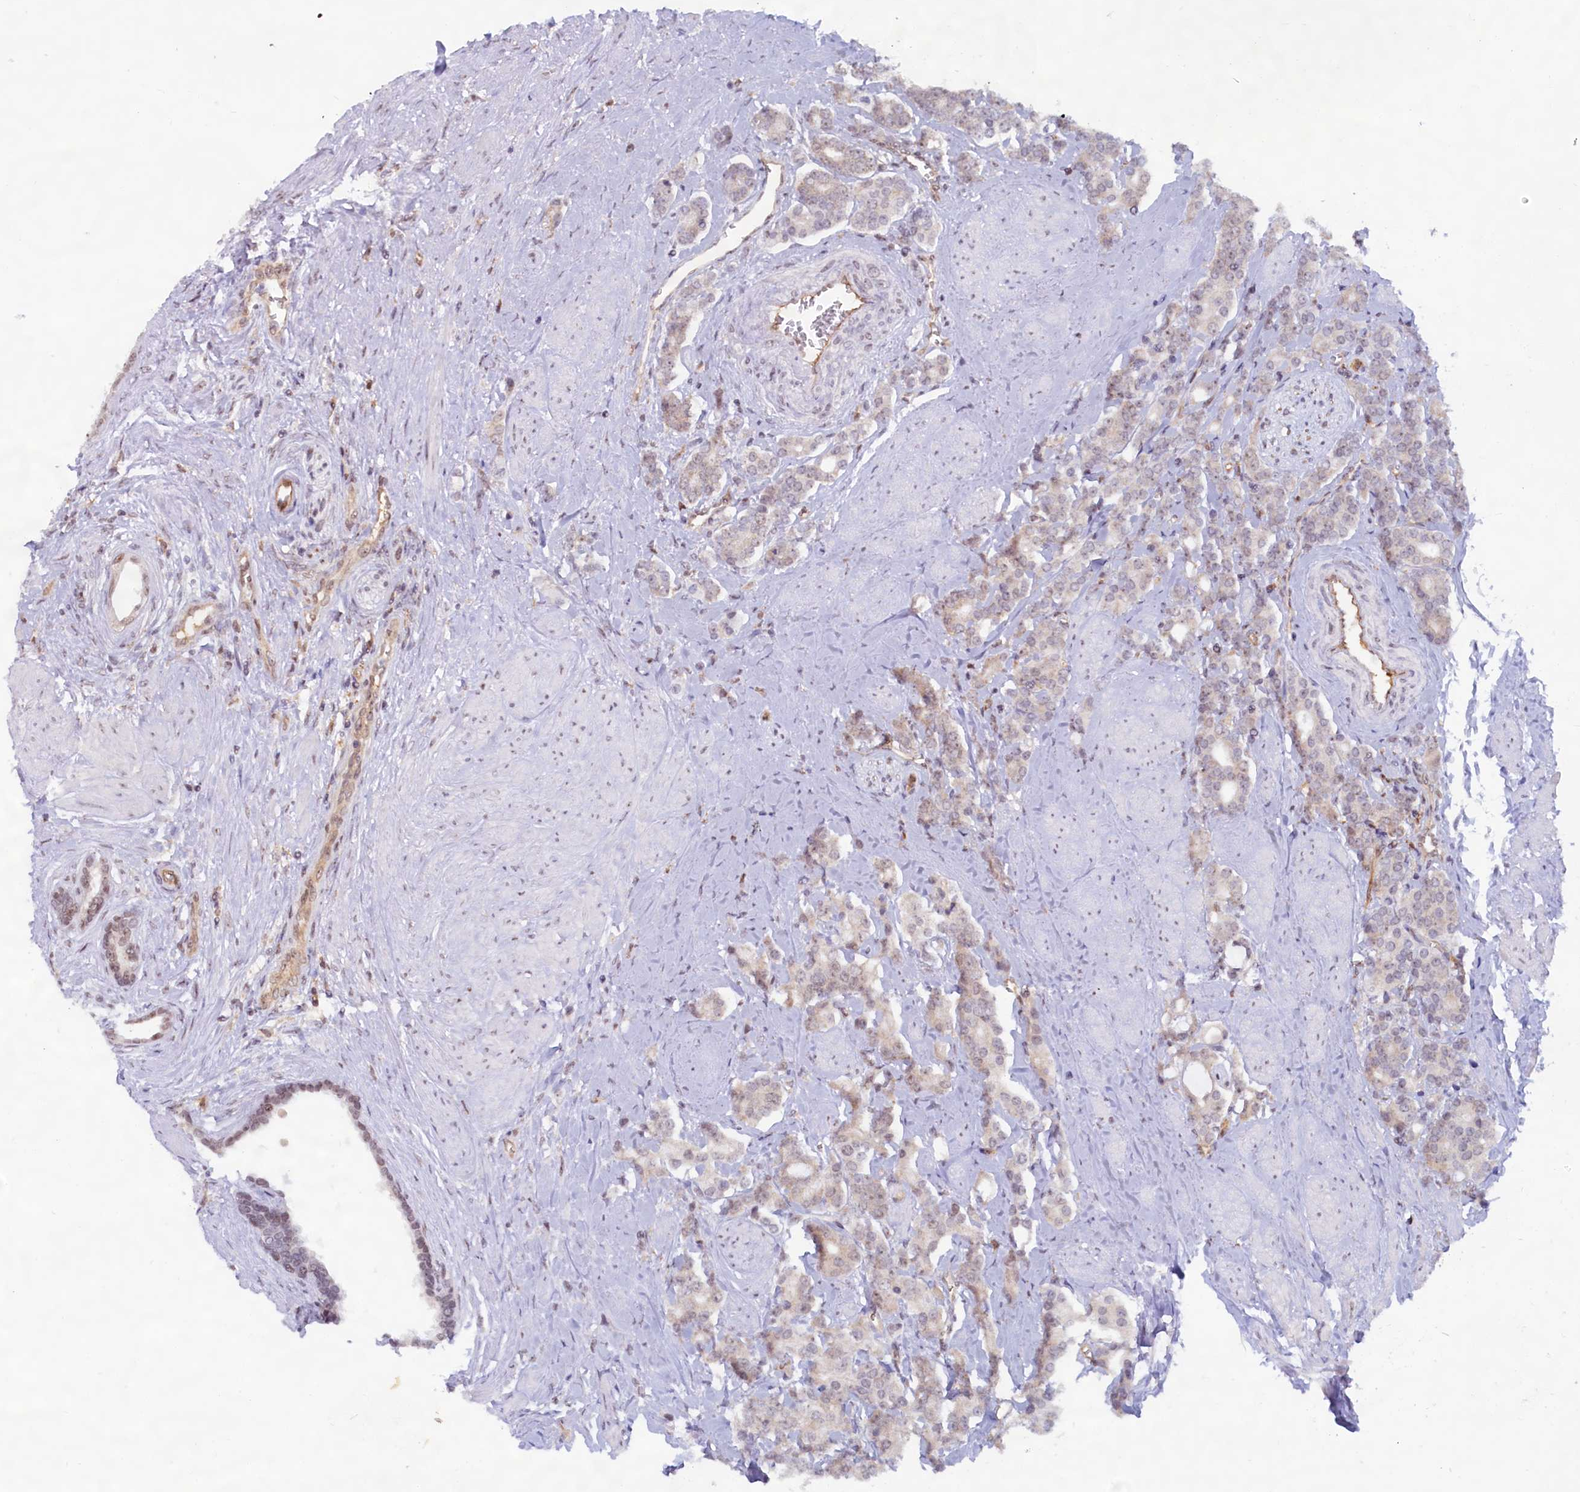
{"staining": {"intensity": "weak", "quantity": "25%-75%", "location": "cytoplasmic/membranous,nuclear"}, "tissue": "prostate cancer", "cell_type": "Tumor cells", "image_type": "cancer", "snomed": [{"axis": "morphology", "description": "Adenocarcinoma, High grade"}, {"axis": "topography", "description": "Prostate"}], "caption": "A histopathology image showing weak cytoplasmic/membranous and nuclear positivity in about 25%-75% of tumor cells in high-grade adenocarcinoma (prostate), as visualized by brown immunohistochemical staining.", "gene": "C1D", "patient": {"sex": "male", "age": 62}}